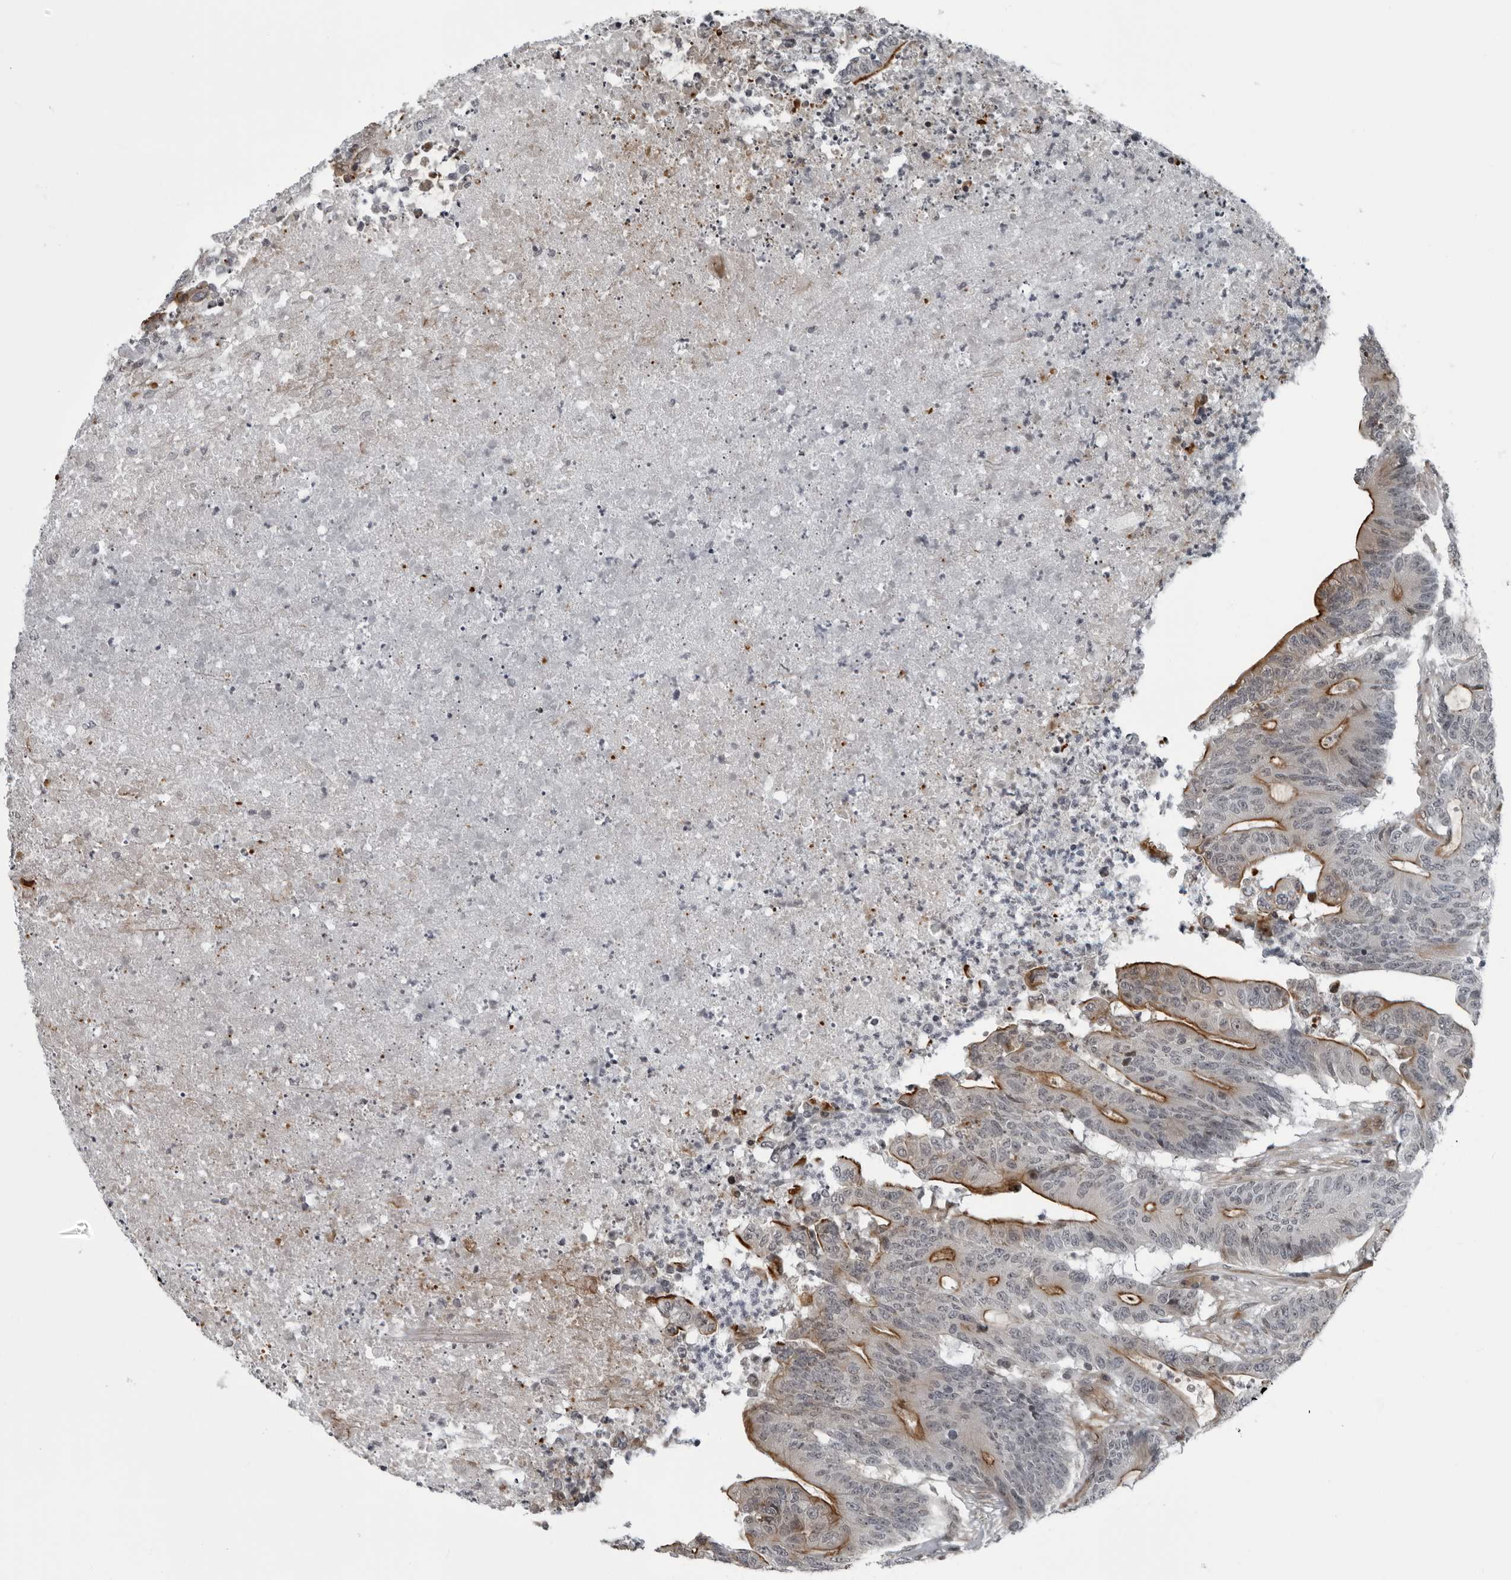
{"staining": {"intensity": "moderate", "quantity": "25%-75%", "location": "cytoplasmic/membranous"}, "tissue": "colorectal cancer", "cell_type": "Tumor cells", "image_type": "cancer", "snomed": [{"axis": "morphology", "description": "Adenocarcinoma, NOS"}, {"axis": "topography", "description": "Colon"}], "caption": "Approximately 25%-75% of tumor cells in adenocarcinoma (colorectal) reveal moderate cytoplasmic/membranous protein positivity as visualized by brown immunohistochemical staining.", "gene": "FAM102B", "patient": {"sex": "female", "age": 84}}